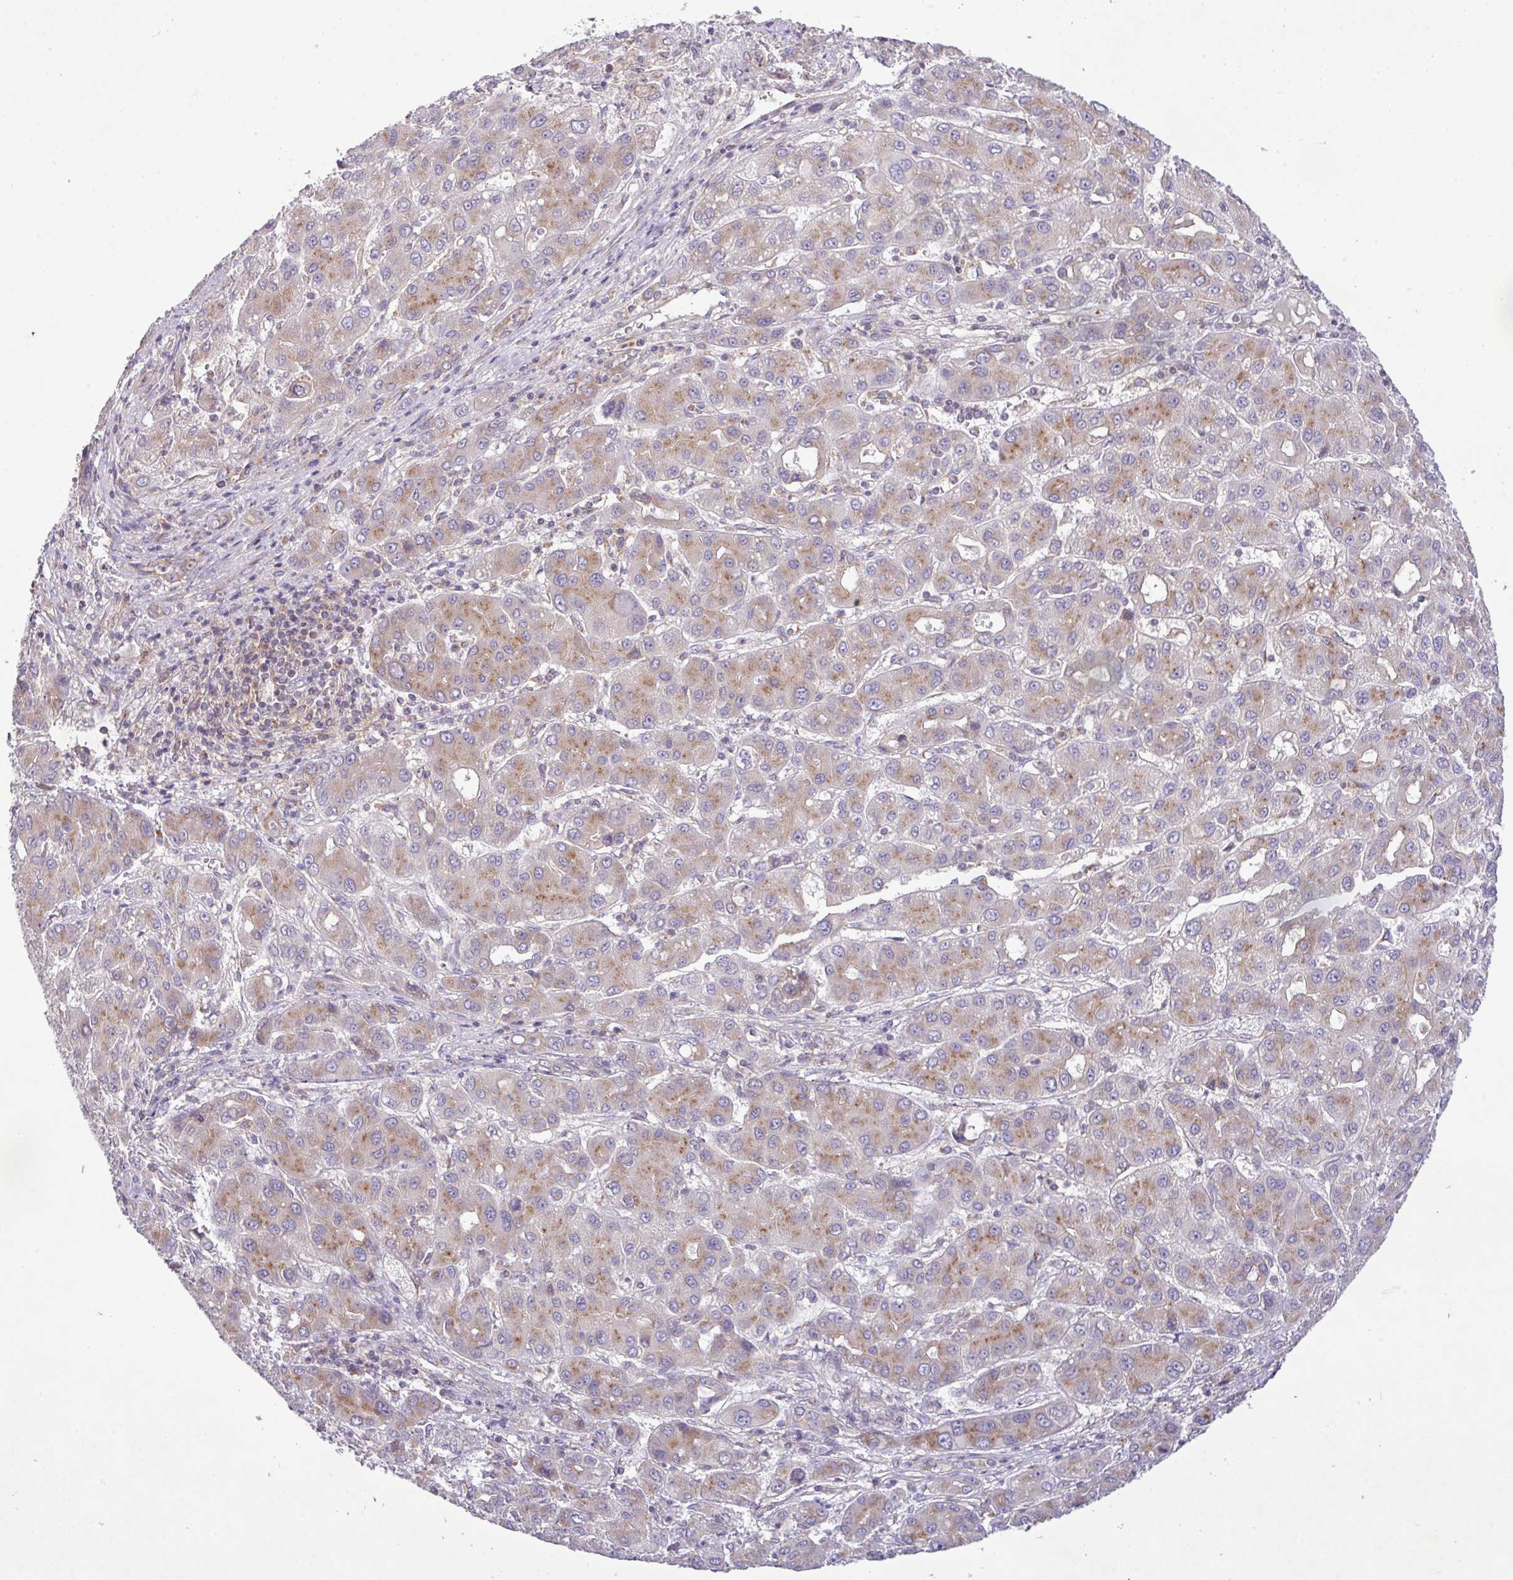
{"staining": {"intensity": "moderate", "quantity": "25%-75%", "location": "cytoplasmic/membranous"}, "tissue": "liver cancer", "cell_type": "Tumor cells", "image_type": "cancer", "snomed": [{"axis": "morphology", "description": "Carcinoma, Hepatocellular, NOS"}, {"axis": "topography", "description": "Liver"}], "caption": "Protein expression analysis of human hepatocellular carcinoma (liver) reveals moderate cytoplasmic/membranous expression in about 25%-75% of tumor cells.", "gene": "VTI1A", "patient": {"sex": "male", "age": 55}}